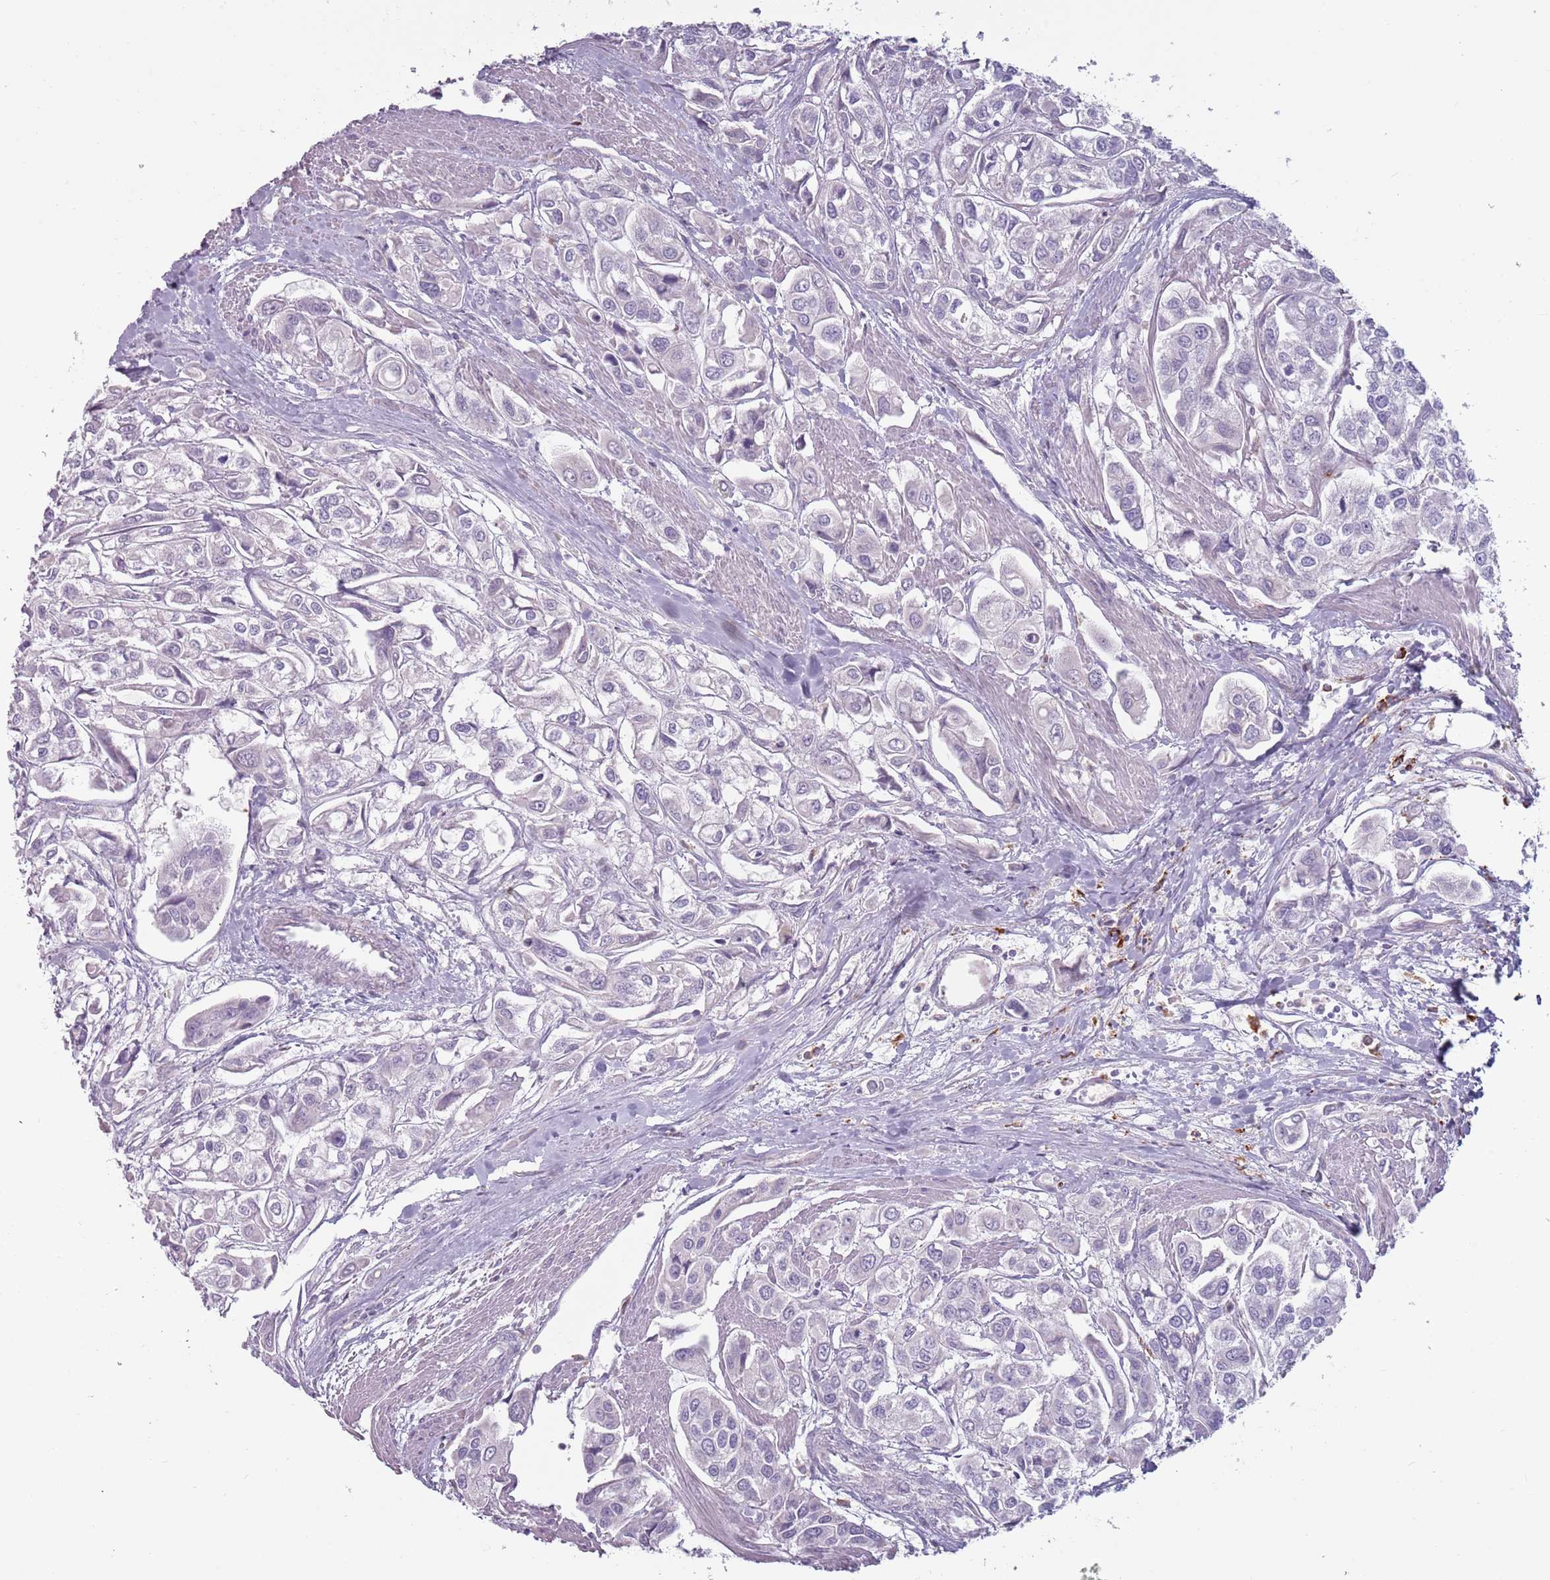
{"staining": {"intensity": "negative", "quantity": "none", "location": "none"}, "tissue": "urothelial cancer", "cell_type": "Tumor cells", "image_type": "cancer", "snomed": [{"axis": "morphology", "description": "Urothelial carcinoma, High grade"}, {"axis": "topography", "description": "Urinary bladder"}], "caption": "There is no significant staining in tumor cells of urothelial cancer.", "gene": "NWD2", "patient": {"sex": "male", "age": 67}}